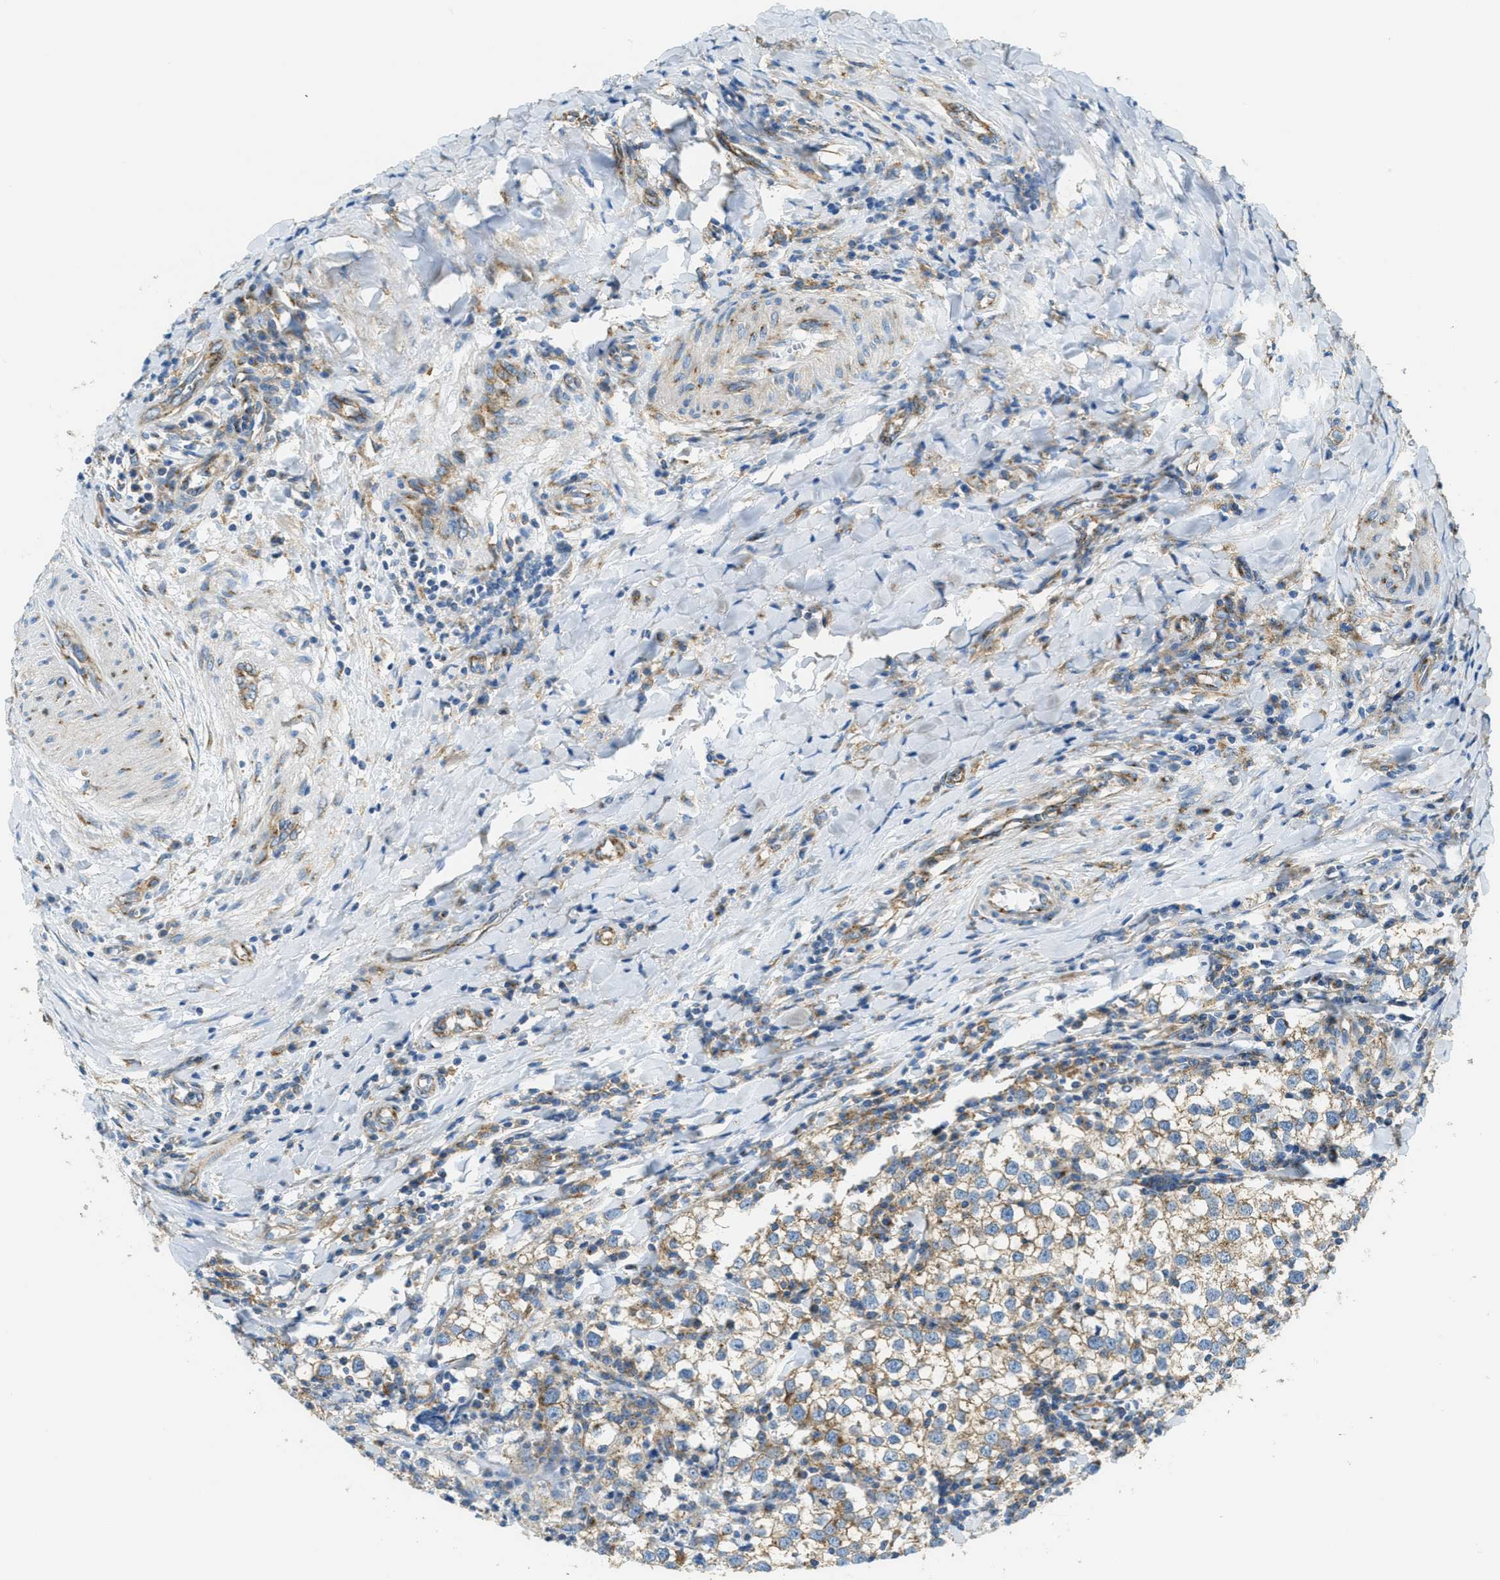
{"staining": {"intensity": "moderate", "quantity": ">75%", "location": "cytoplasmic/membranous"}, "tissue": "testis cancer", "cell_type": "Tumor cells", "image_type": "cancer", "snomed": [{"axis": "morphology", "description": "Seminoma, NOS"}, {"axis": "morphology", "description": "Carcinoma, Embryonal, NOS"}, {"axis": "topography", "description": "Testis"}], "caption": "Brown immunohistochemical staining in human testis cancer (seminoma) shows moderate cytoplasmic/membranous expression in about >75% of tumor cells. The staining was performed using DAB (3,3'-diaminobenzidine), with brown indicating positive protein expression. Nuclei are stained blue with hematoxylin.", "gene": "AP2B1", "patient": {"sex": "male", "age": 36}}